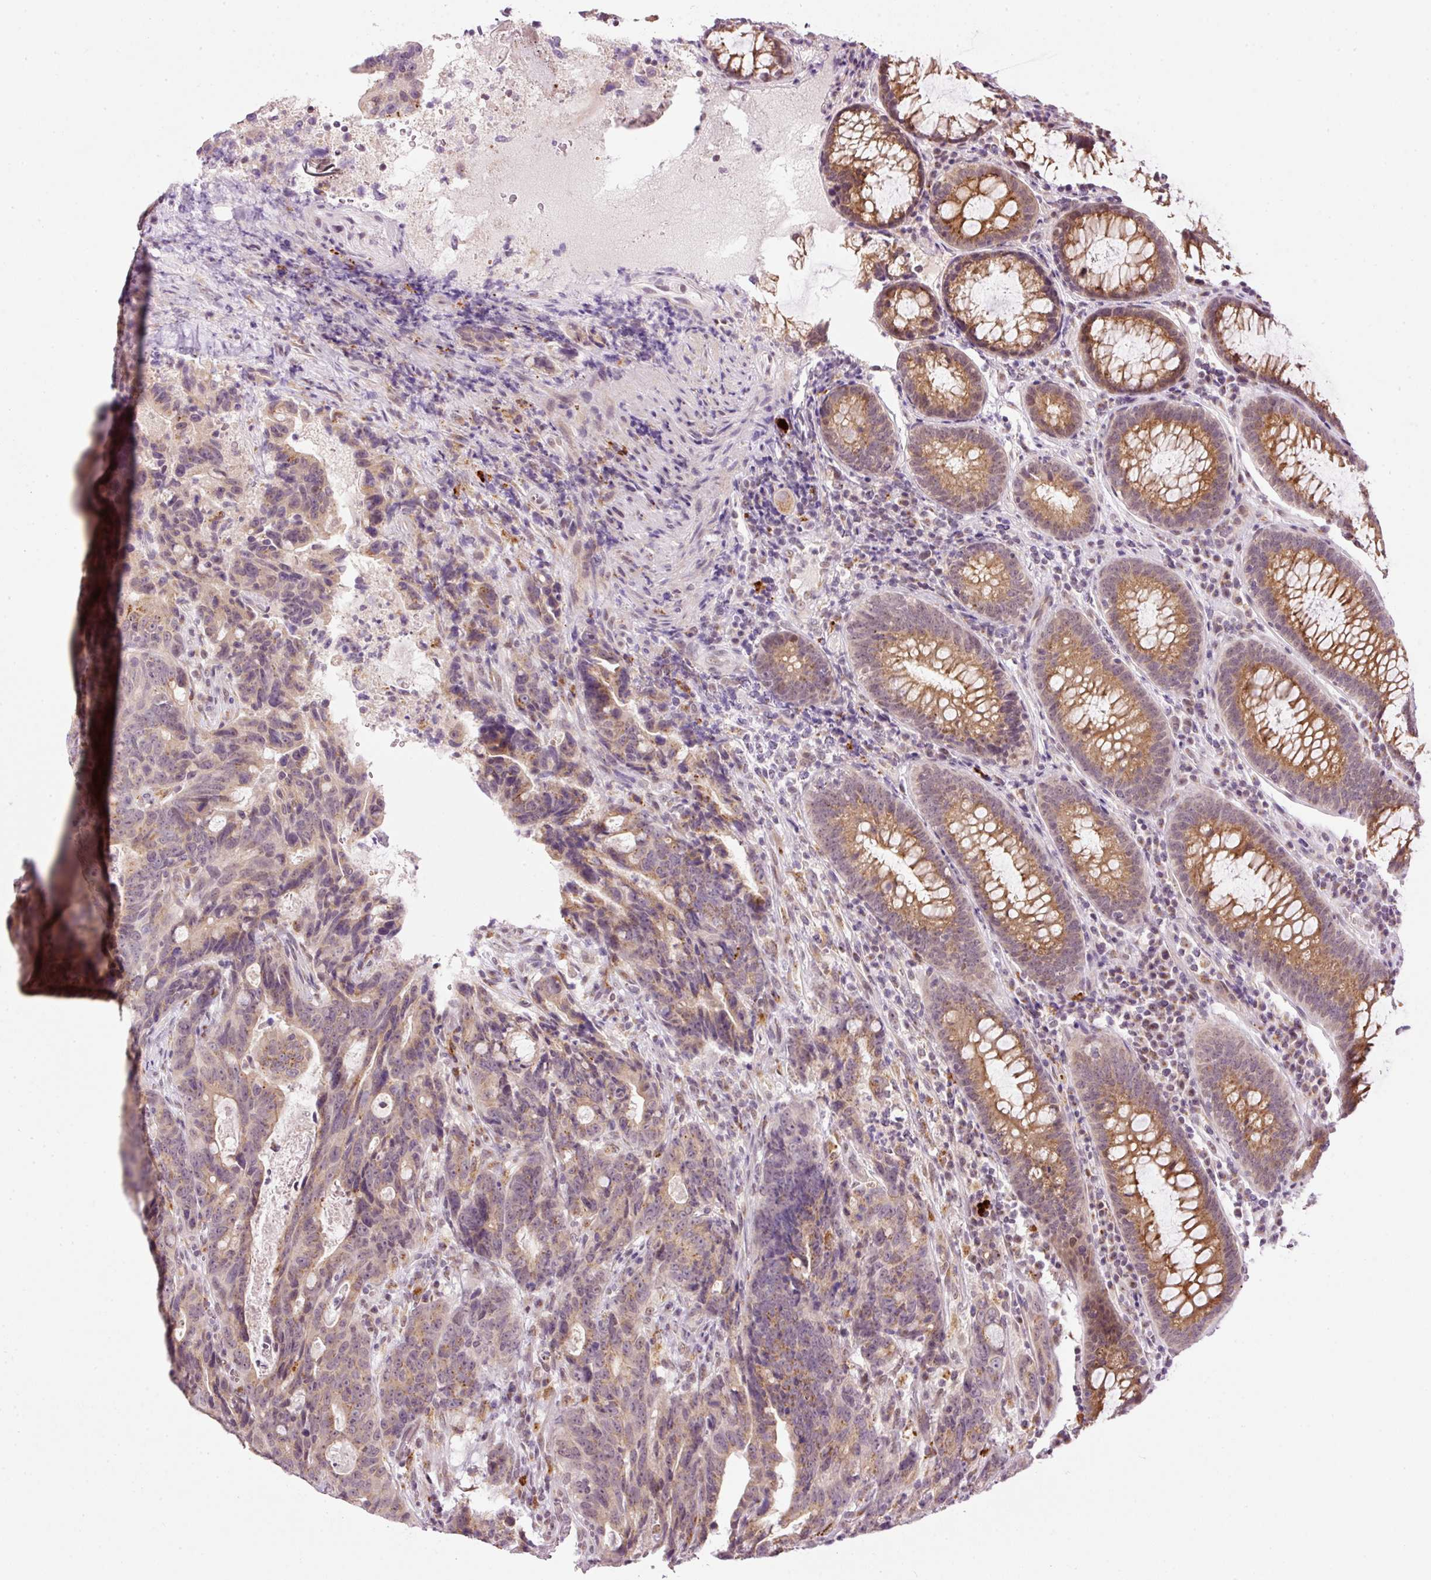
{"staining": {"intensity": "weak", "quantity": ">75%", "location": "cytoplasmic/membranous"}, "tissue": "colorectal cancer", "cell_type": "Tumor cells", "image_type": "cancer", "snomed": [{"axis": "morphology", "description": "Adenocarcinoma, NOS"}, {"axis": "topography", "description": "Colon"}], "caption": "Weak cytoplasmic/membranous positivity is appreciated in about >75% of tumor cells in colorectal cancer (adenocarcinoma).", "gene": "ZNF639", "patient": {"sex": "female", "age": 82}}